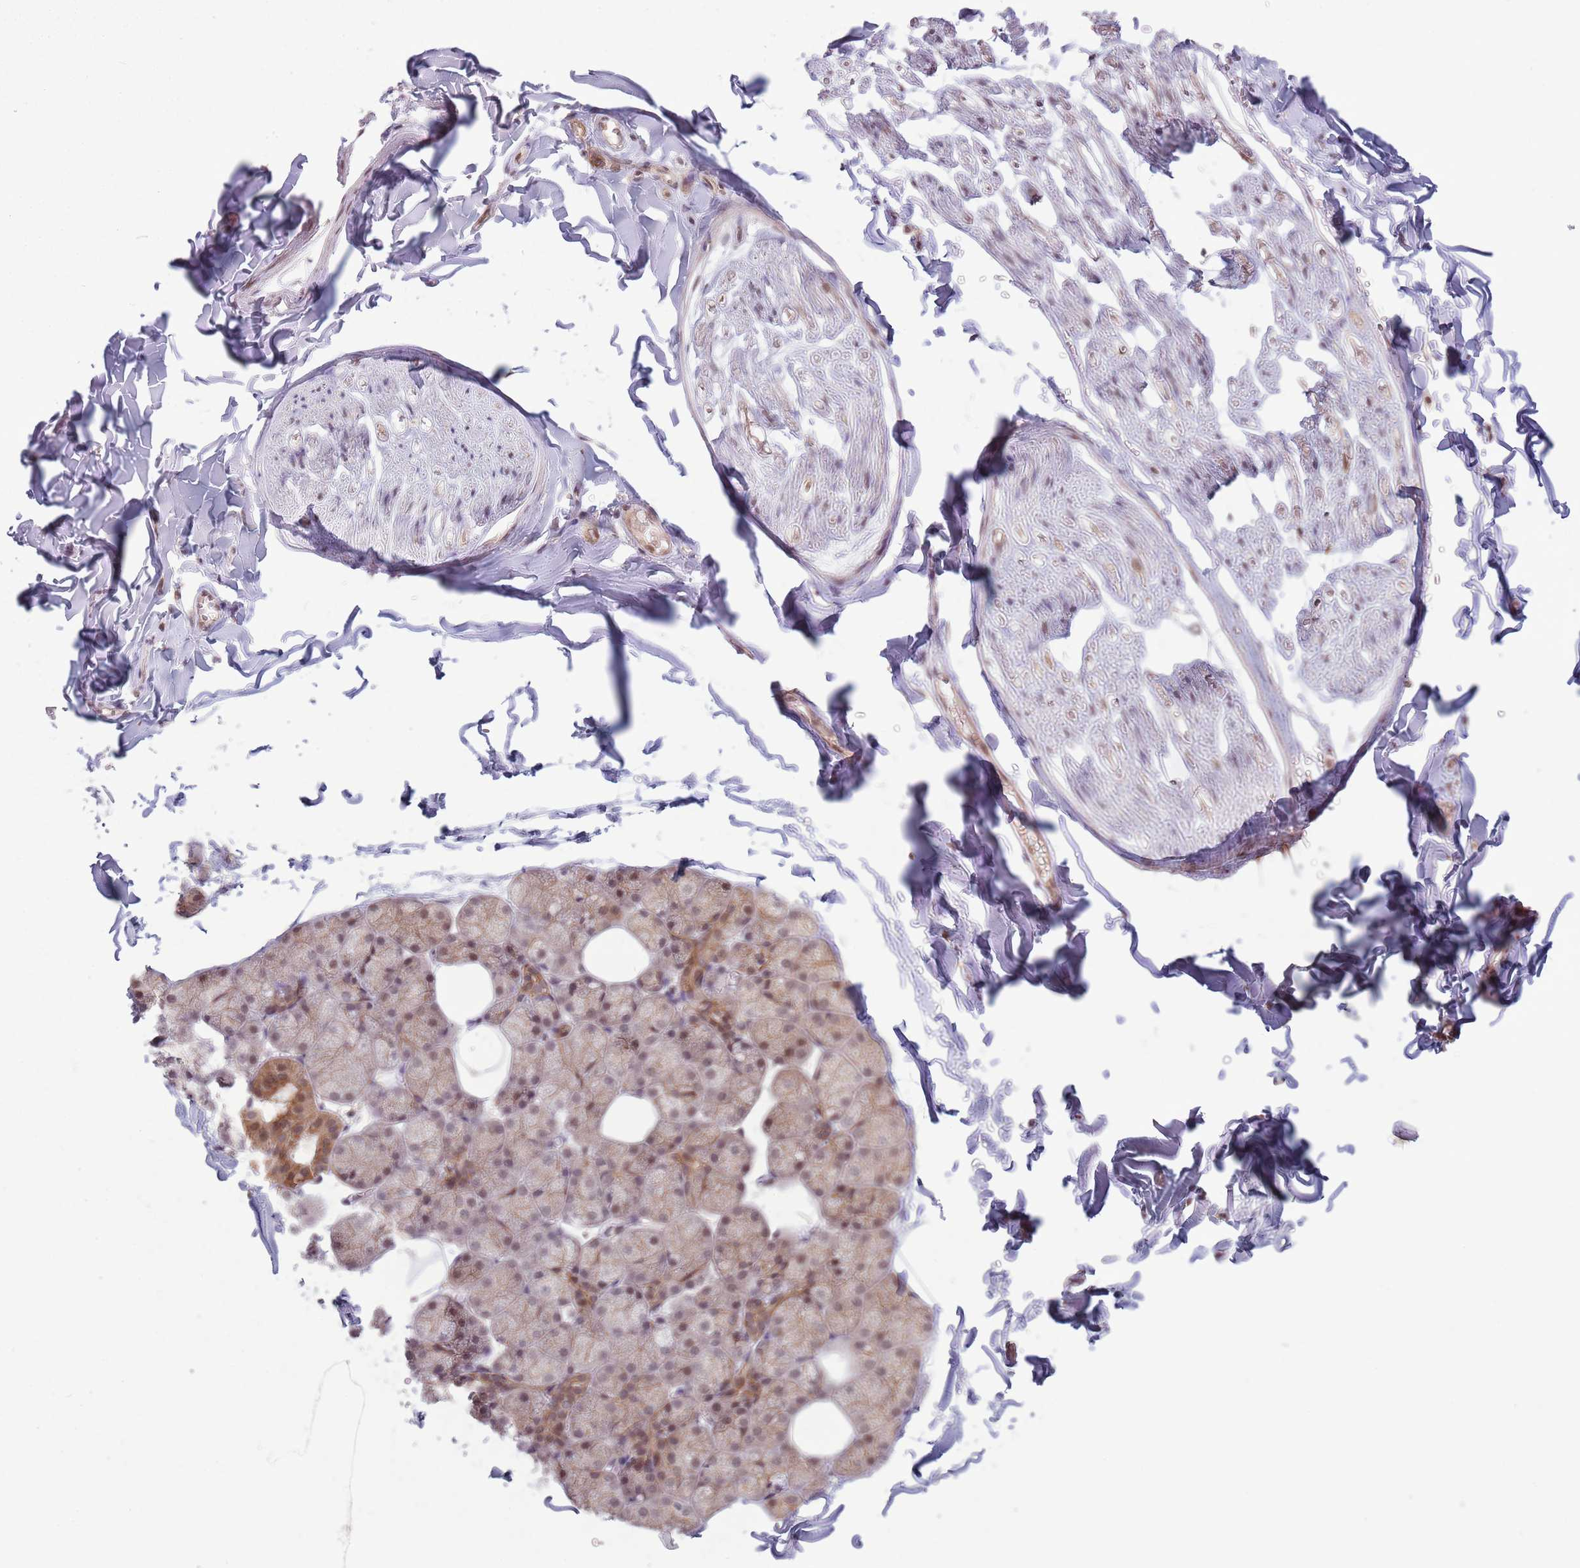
{"staining": {"intensity": "strong", "quantity": "<25%", "location": "nuclear"}, "tissue": "adipose tissue", "cell_type": "Adipocytes", "image_type": "normal", "snomed": [{"axis": "morphology", "description": "Normal tissue, NOS"}, {"axis": "topography", "description": "Salivary gland"}, {"axis": "topography", "description": "Peripheral nerve tissue"}], "caption": "Immunohistochemical staining of benign human adipose tissue exhibits medium levels of strong nuclear expression in approximately <25% of adipocytes. Using DAB (3,3'-diaminobenzidine) (brown) and hematoxylin (blue) stains, captured at high magnification using brightfield microscopy.", "gene": "CCDC154", "patient": {"sex": "male", "age": 38}}